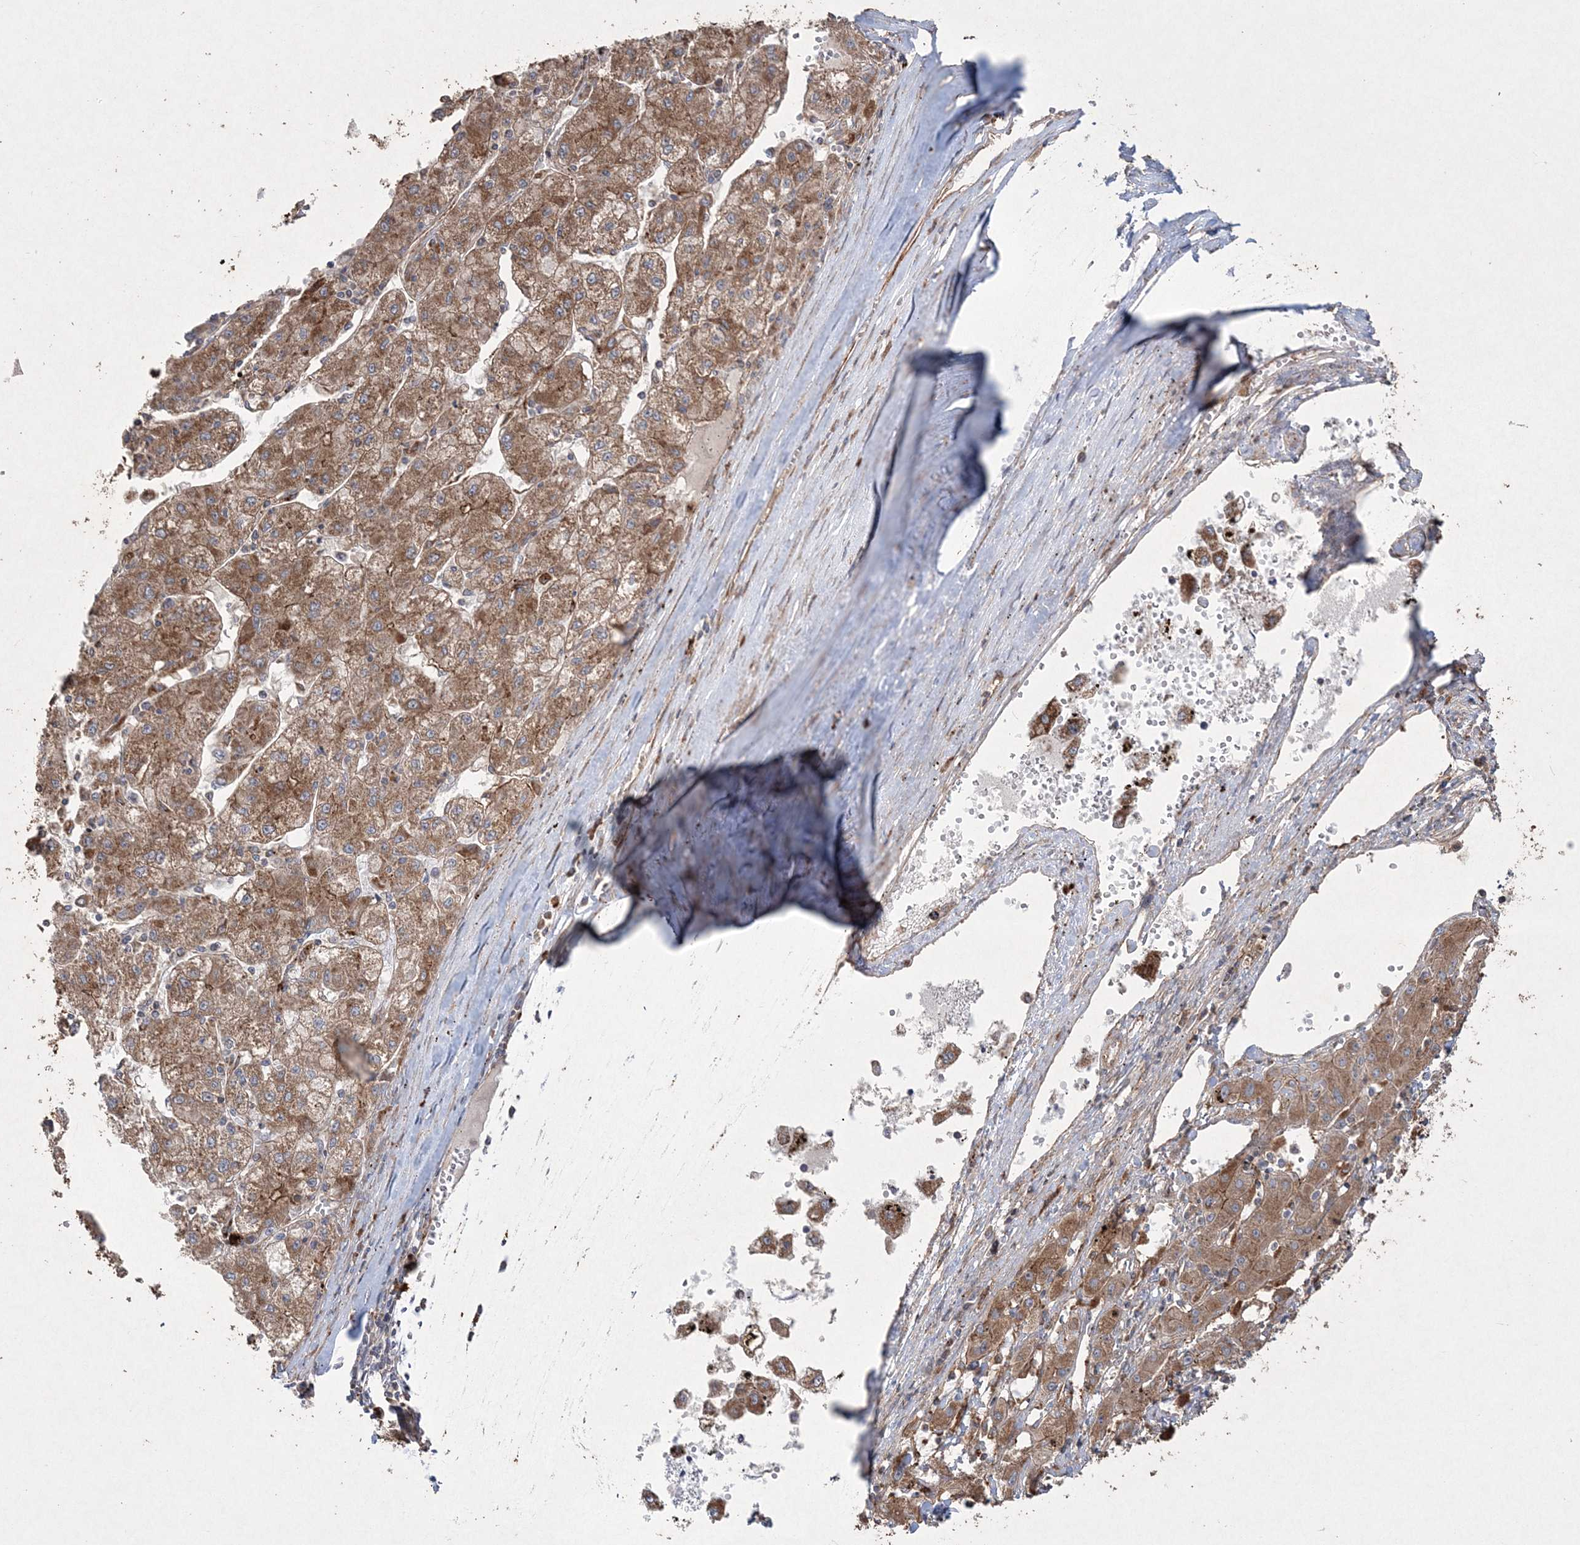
{"staining": {"intensity": "strong", "quantity": ">75%", "location": "cytoplasmic/membranous"}, "tissue": "liver cancer", "cell_type": "Tumor cells", "image_type": "cancer", "snomed": [{"axis": "morphology", "description": "Carcinoma, Hepatocellular, NOS"}, {"axis": "topography", "description": "Liver"}], "caption": "Brown immunohistochemical staining in human hepatocellular carcinoma (liver) displays strong cytoplasmic/membranous positivity in approximately >75% of tumor cells.", "gene": "TTC7A", "patient": {"sex": "male", "age": 72}}